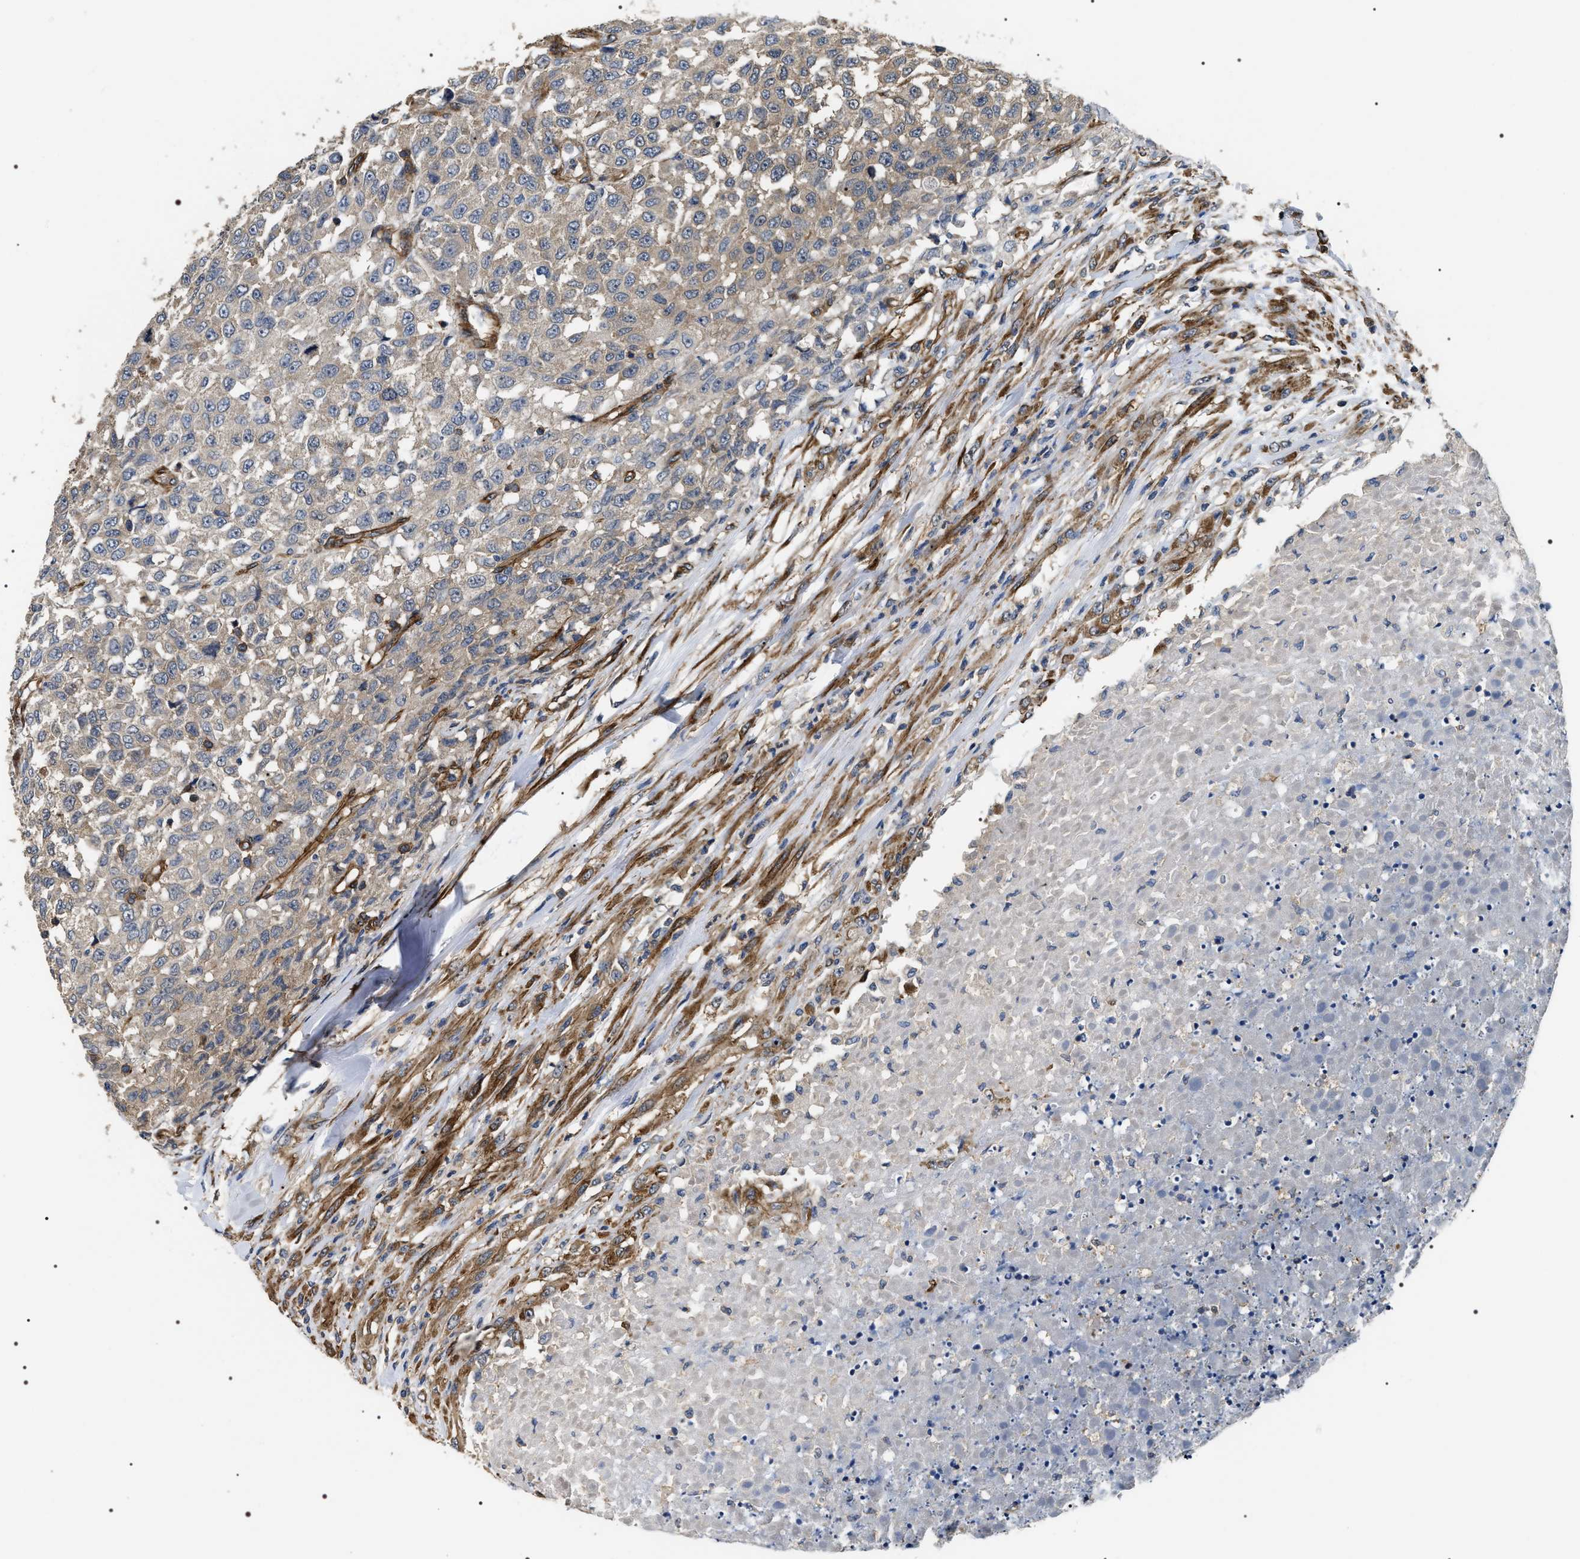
{"staining": {"intensity": "negative", "quantity": "none", "location": "none"}, "tissue": "testis cancer", "cell_type": "Tumor cells", "image_type": "cancer", "snomed": [{"axis": "morphology", "description": "Seminoma, NOS"}, {"axis": "topography", "description": "Testis"}], "caption": "Immunohistochemical staining of testis cancer reveals no significant staining in tumor cells.", "gene": "ZC3HAV1L", "patient": {"sex": "male", "age": 59}}